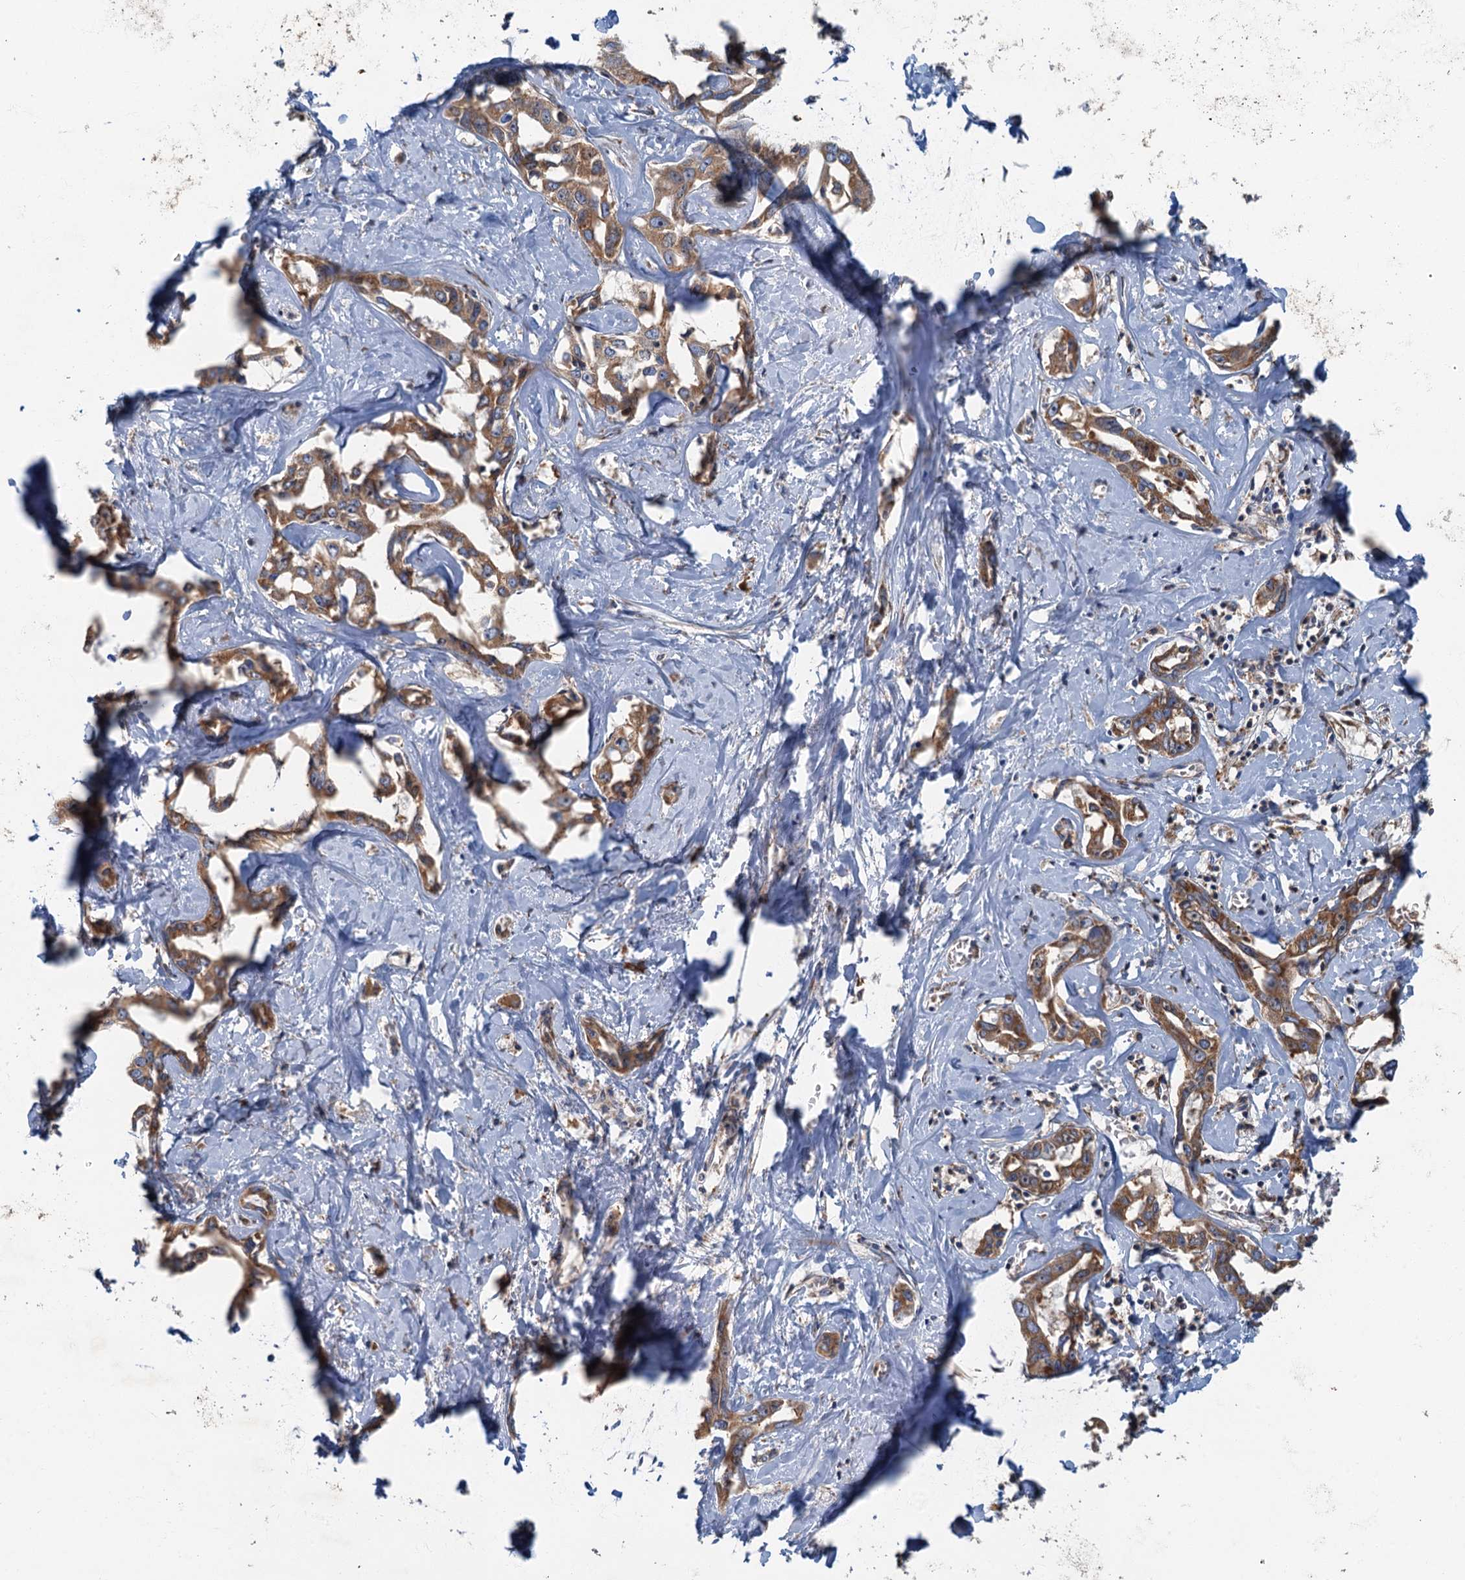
{"staining": {"intensity": "moderate", "quantity": ">75%", "location": "cytoplasmic/membranous"}, "tissue": "liver cancer", "cell_type": "Tumor cells", "image_type": "cancer", "snomed": [{"axis": "morphology", "description": "Cholangiocarcinoma"}, {"axis": "topography", "description": "Liver"}], "caption": "Liver cancer stained with a brown dye exhibits moderate cytoplasmic/membranous positive staining in about >75% of tumor cells.", "gene": "SPDYC", "patient": {"sex": "male", "age": 59}}